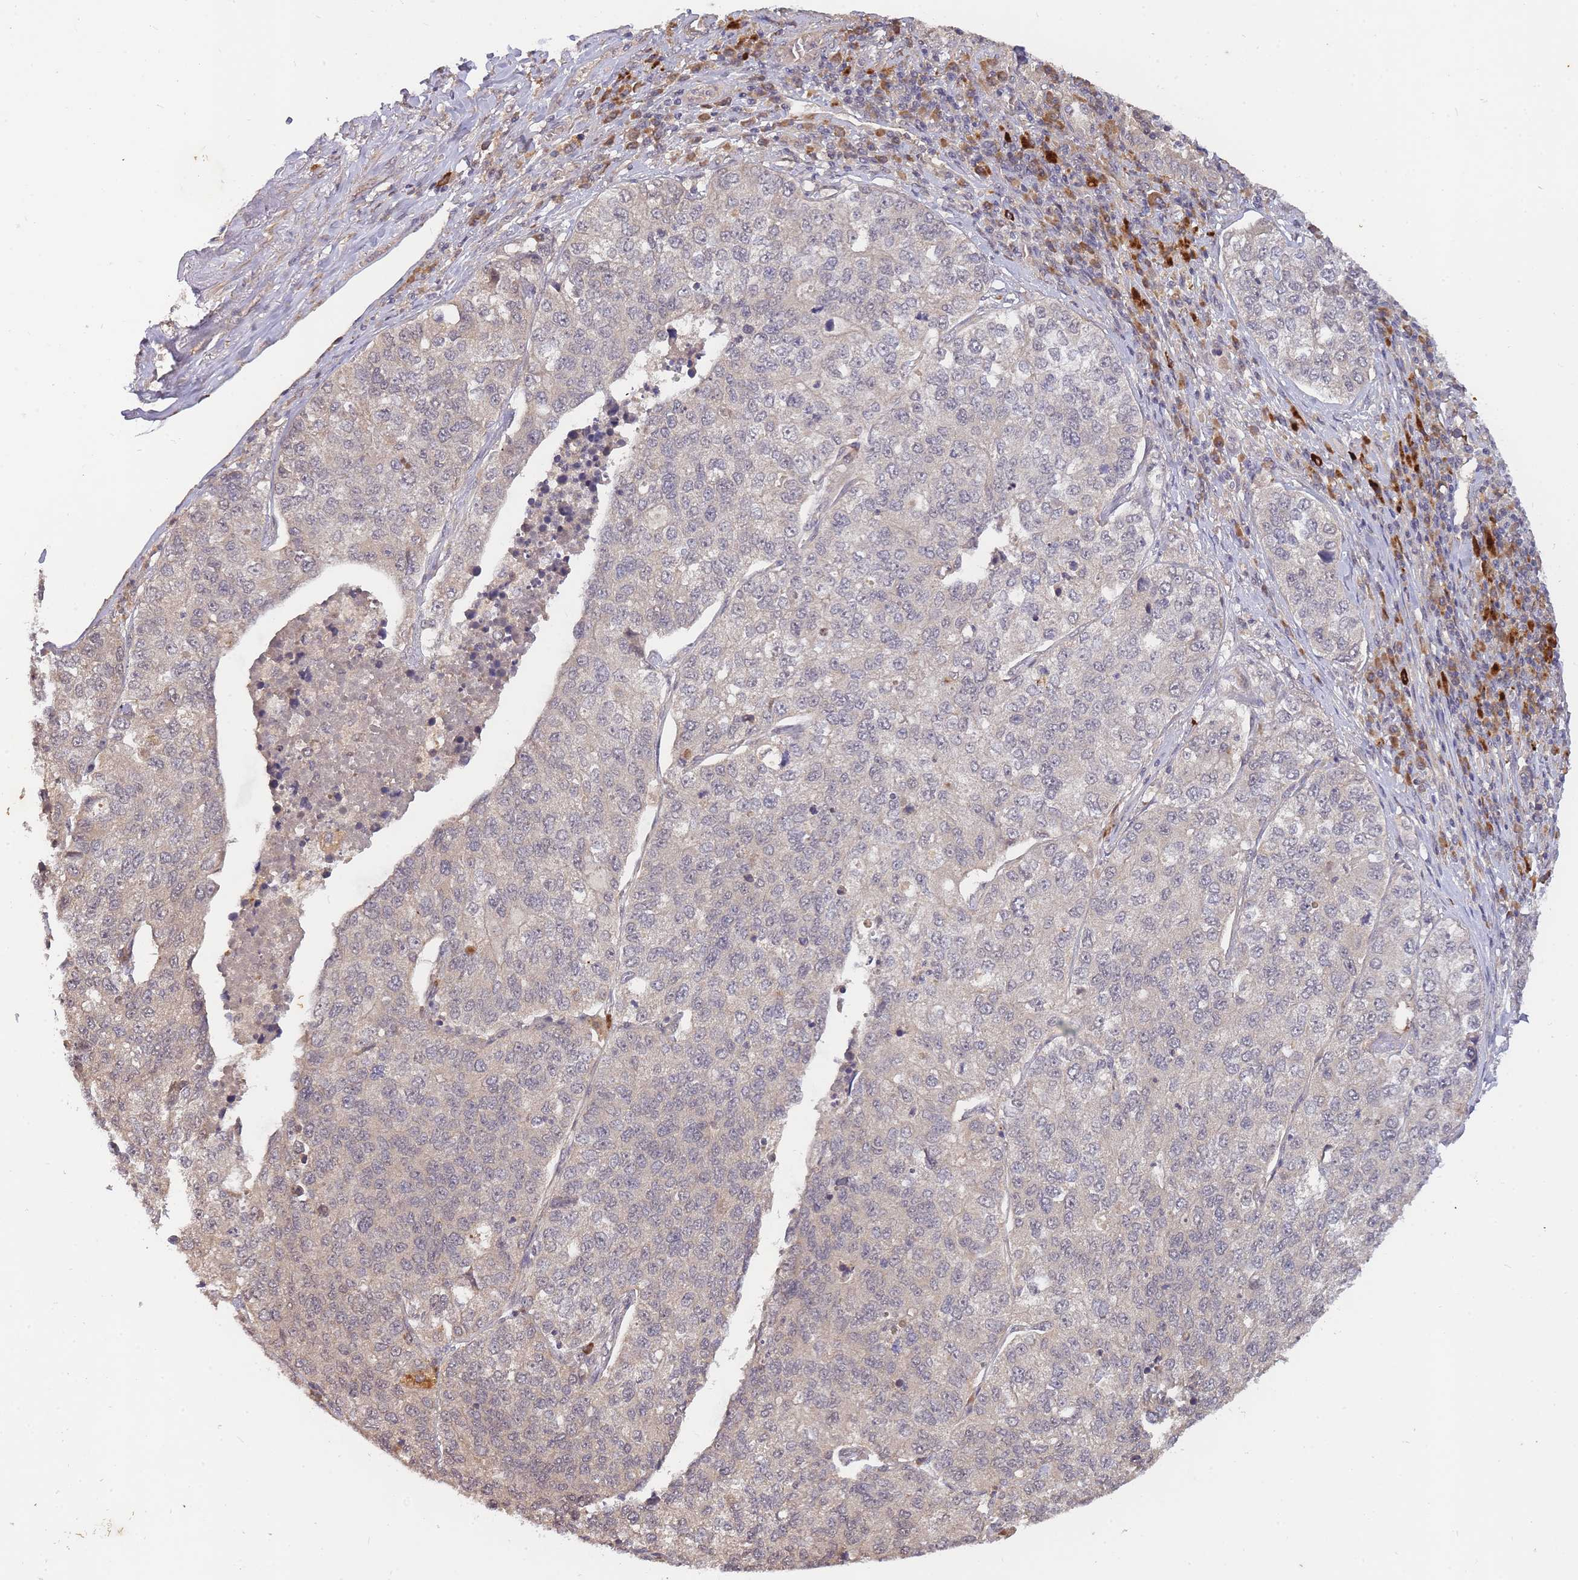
{"staining": {"intensity": "weak", "quantity": "<25%", "location": "cytoplasmic/membranous"}, "tissue": "lung cancer", "cell_type": "Tumor cells", "image_type": "cancer", "snomed": [{"axis": "morphology", "description": "Adenocarcinoma, NOS"}, {"axis": "topography", "description": "Lung"}], "caption": "DAB (3,3'-diaminobenzidine) immunohistochemical staining of lung cancer displays no significant staining in tumor cells.", "gene": "SMC6", "patient": {"sex": "male", "age": 49}}